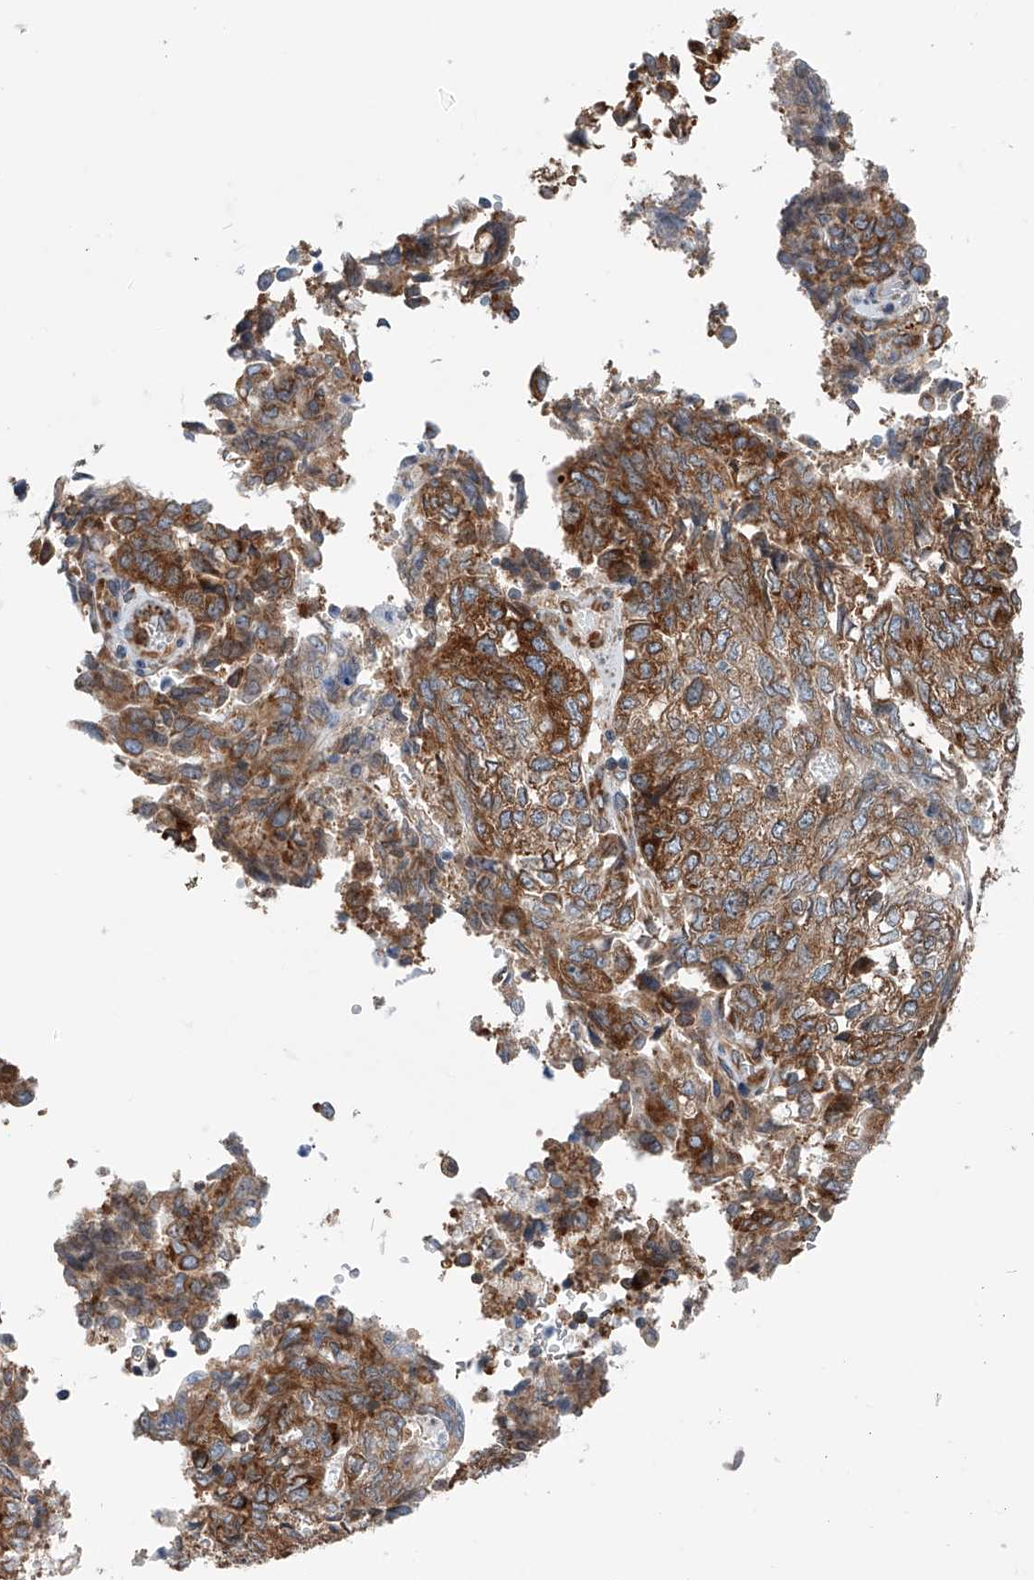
{"staining": {"intensity": "moderate", "quantity": ">75%", "location": "cytoplasmic/membranous"}, "tissue": "endometrial cancer", "cell_type": "Tumor cells", "image_type": "cancer", "snomed": [{"axis": "morphology", "description": "Adenocarcinoma, NOS"}, {"axis": "topography", "description": "Endometrium"}], "caption": "Adenocarcinoma (endometrial) was stained to show a protein in brown. There is medium levels of moderate cytoplasmic/membranous staining in about >75% of tumor cells.", "gene": "RPL26L1", "patient": {"sex": "female", "age": 80}}